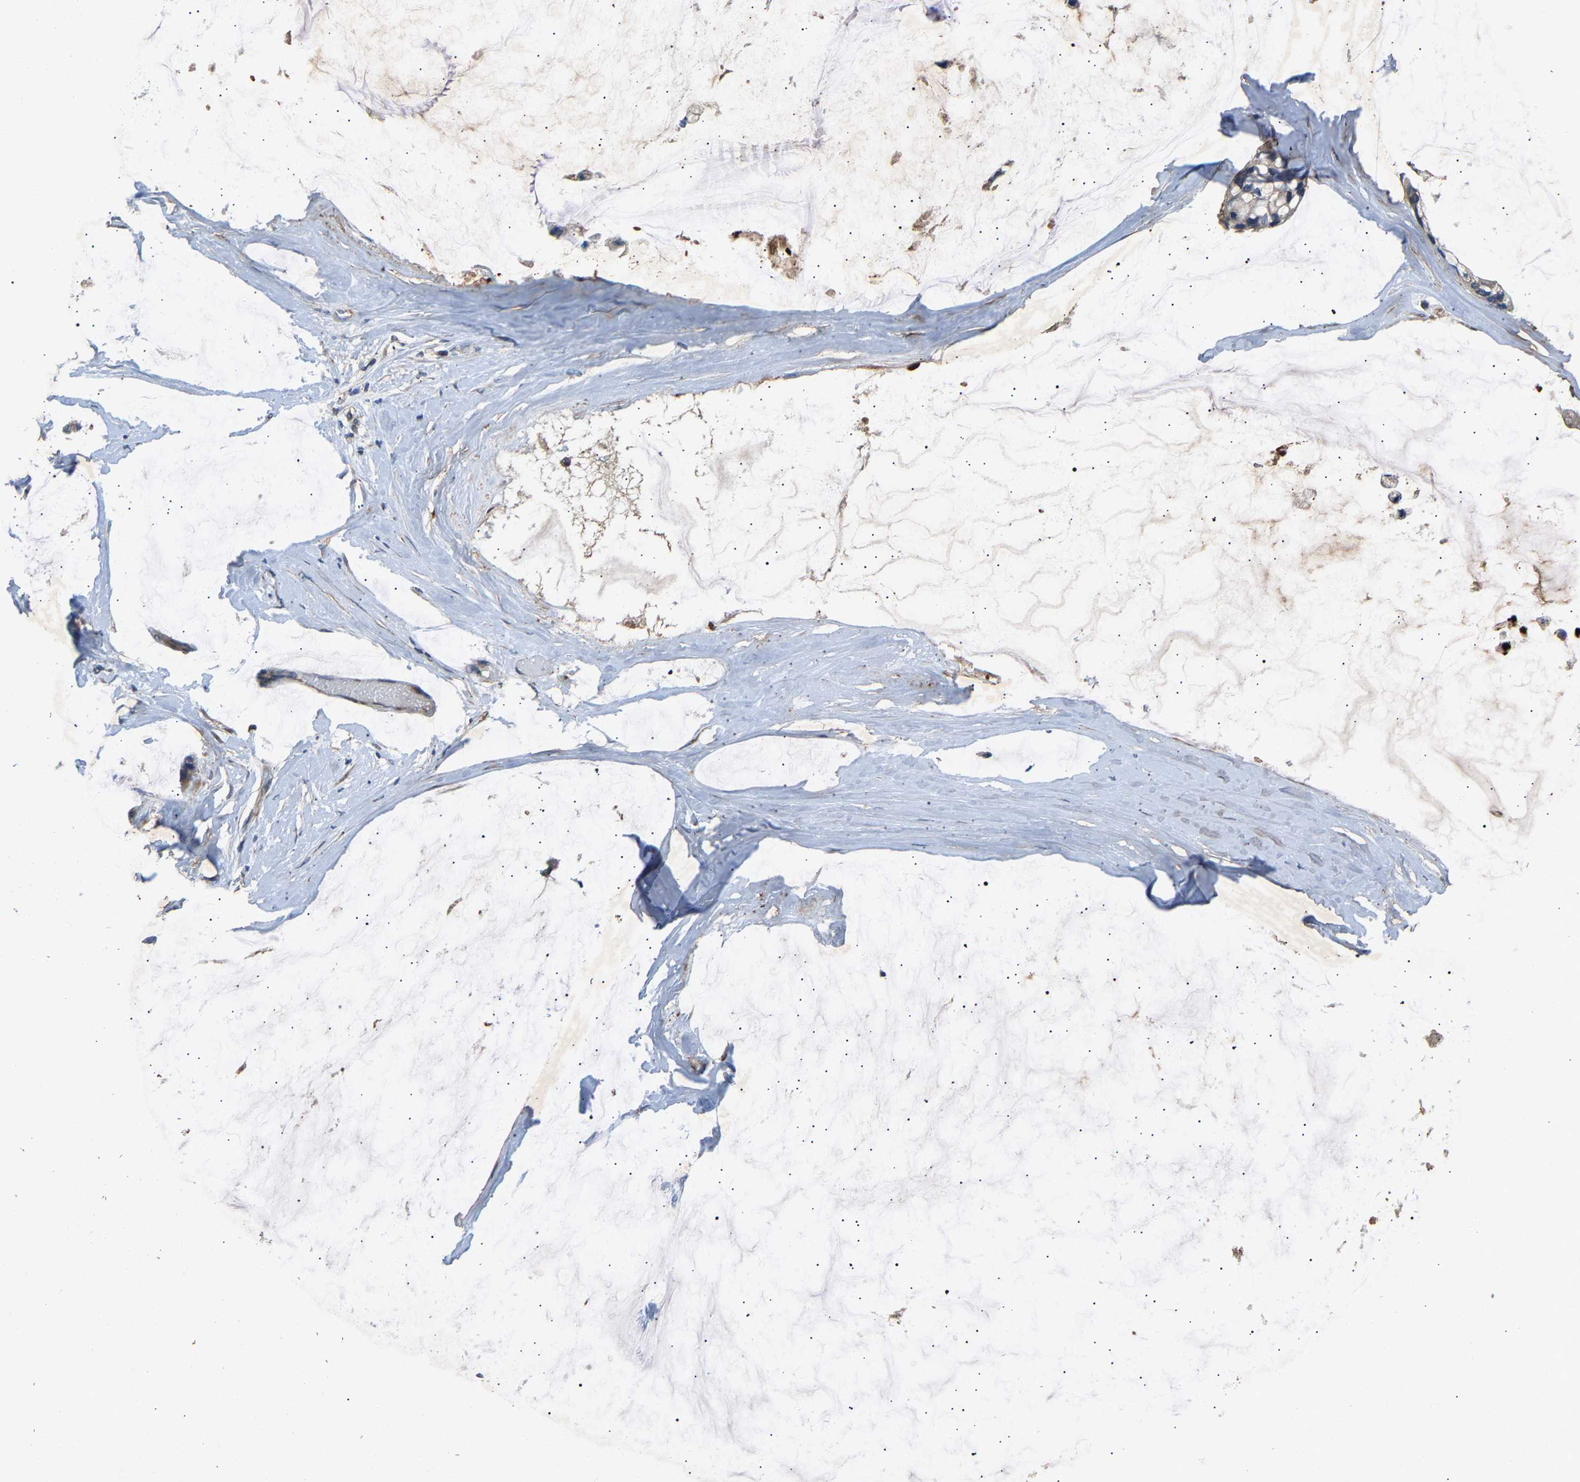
{"staining": {"intensity": "negative", "quantity": "none", "location": "none"}, "tissue": "ovarian cancer", "cell_type": "Tumor cells", "image_type": "cancer", "snomed": [{"axis": "morphology", "description": "Cystadenocarcinoma, mucinous, NOS"}, {"axis": "topography", "description": "Ovary"}], "caption": "There is no significant staining in tumor cells of ovarian cancer.", "gene": "PPID", "patient": {"sex": "female", "age": 39}}